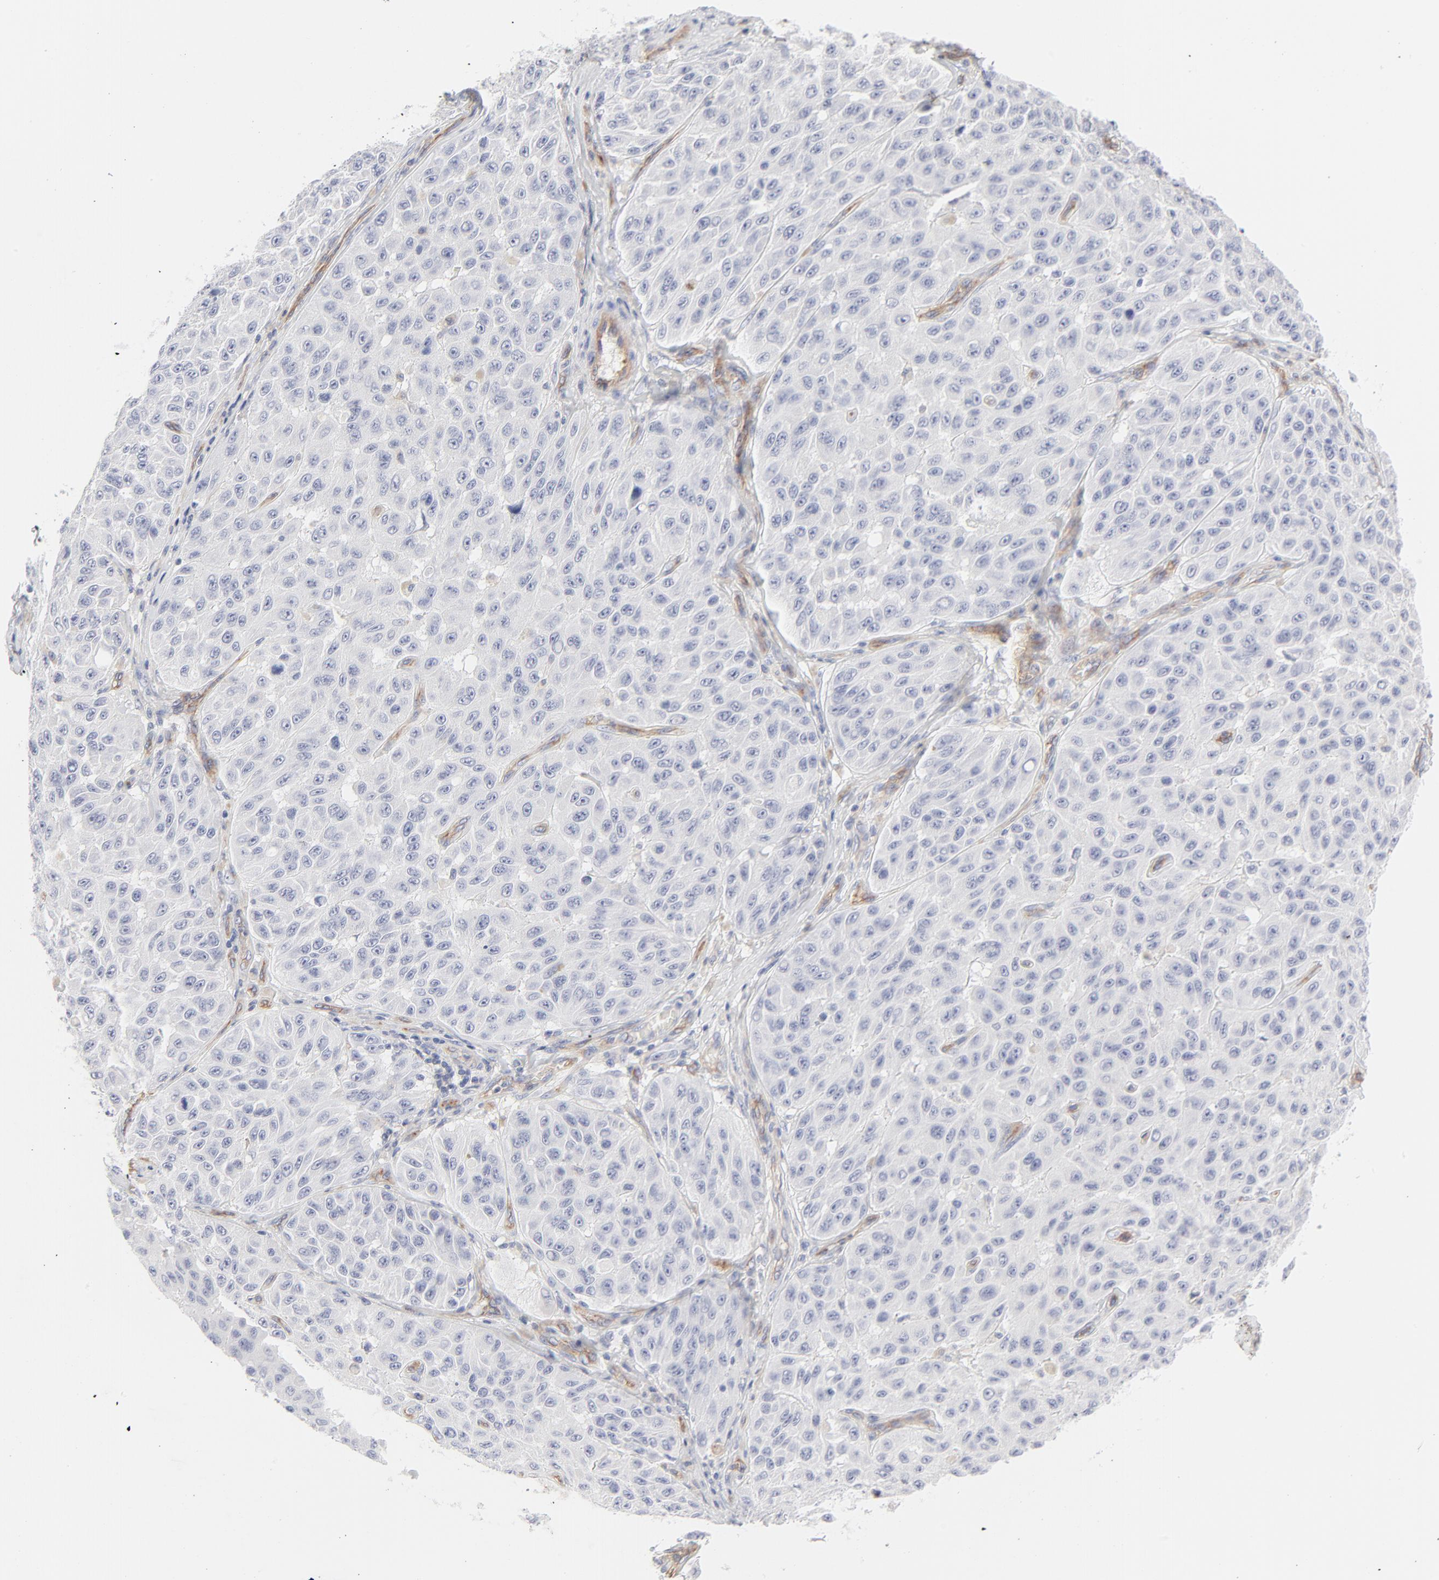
{"staining": {"intensity": "negative", "quantity": "none", "location": "none"}, "tissue": "melanoma", "cell_type": "Tumor cells", "image_type": "cancer", "snomed": [{"axis": "morphology", "description": "Malignant melanoma, NOS"}, {"axis": "topography", "description": "Skin"}], "caption": "Protein analysis of malignant melanoma exhibits no significant staining in tumor cells.", "gene": "ITGA5", "patient": {"sex": "male", "age": 30}}